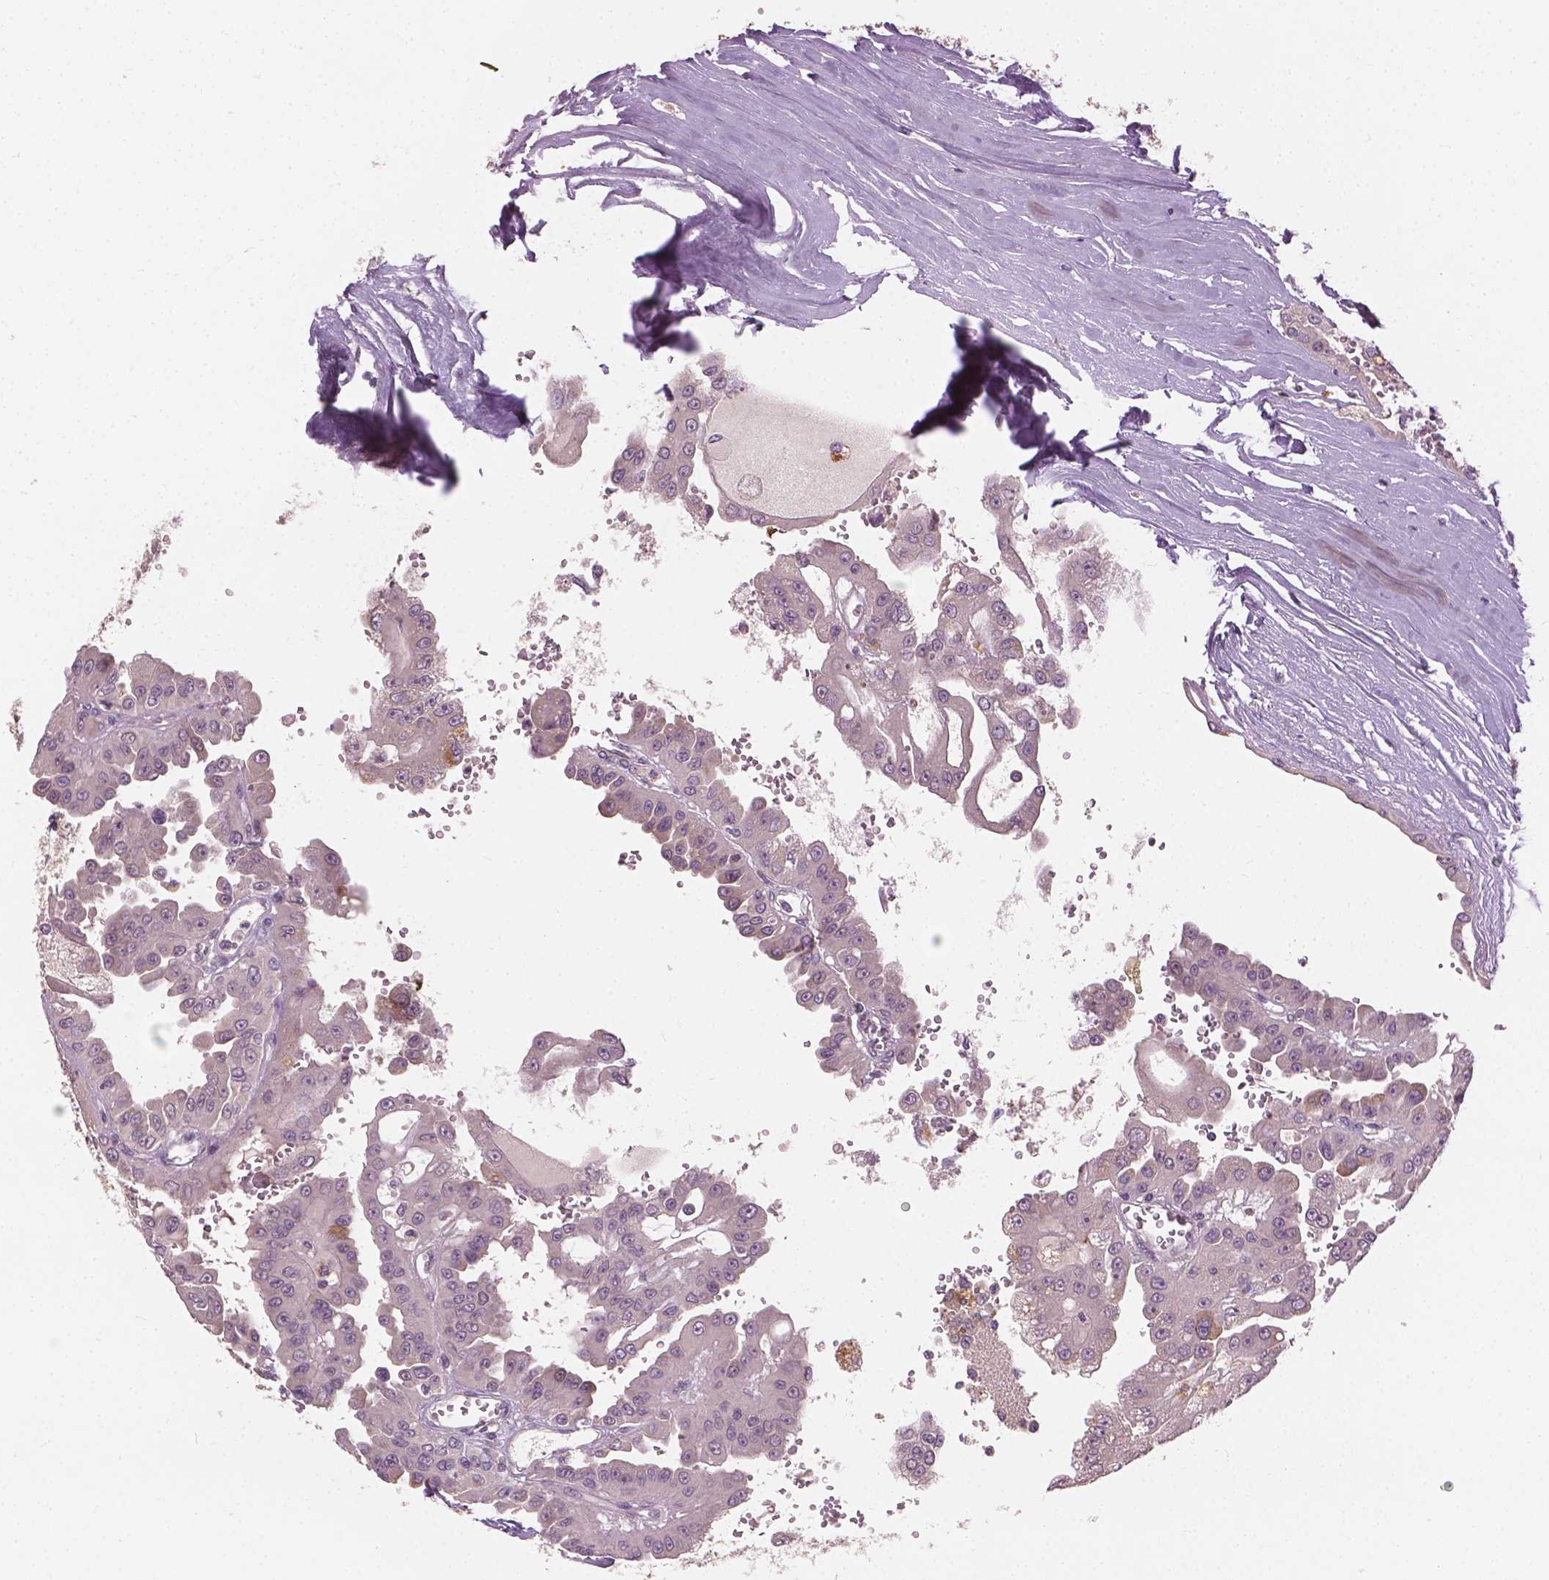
{"staining": {"intensity": "weak", "quantity": "<25%", "location": "cytoplasmic/membranous"}, "tissue": "renal cancer", "cell_type": "Tumor cells", "image_type": "cancer", "snomed": [{"axis": "morphology", "description": "Adenocarcinoma, NOS"}, {"axis": "topography", "description": "Kidney"}], "caption": "A histopathology image of human adenocarcinoma (renal) is negative for staining in tumor cells.", "gene": "KRT17", "patient": {"sex": "male", "age": 58}}